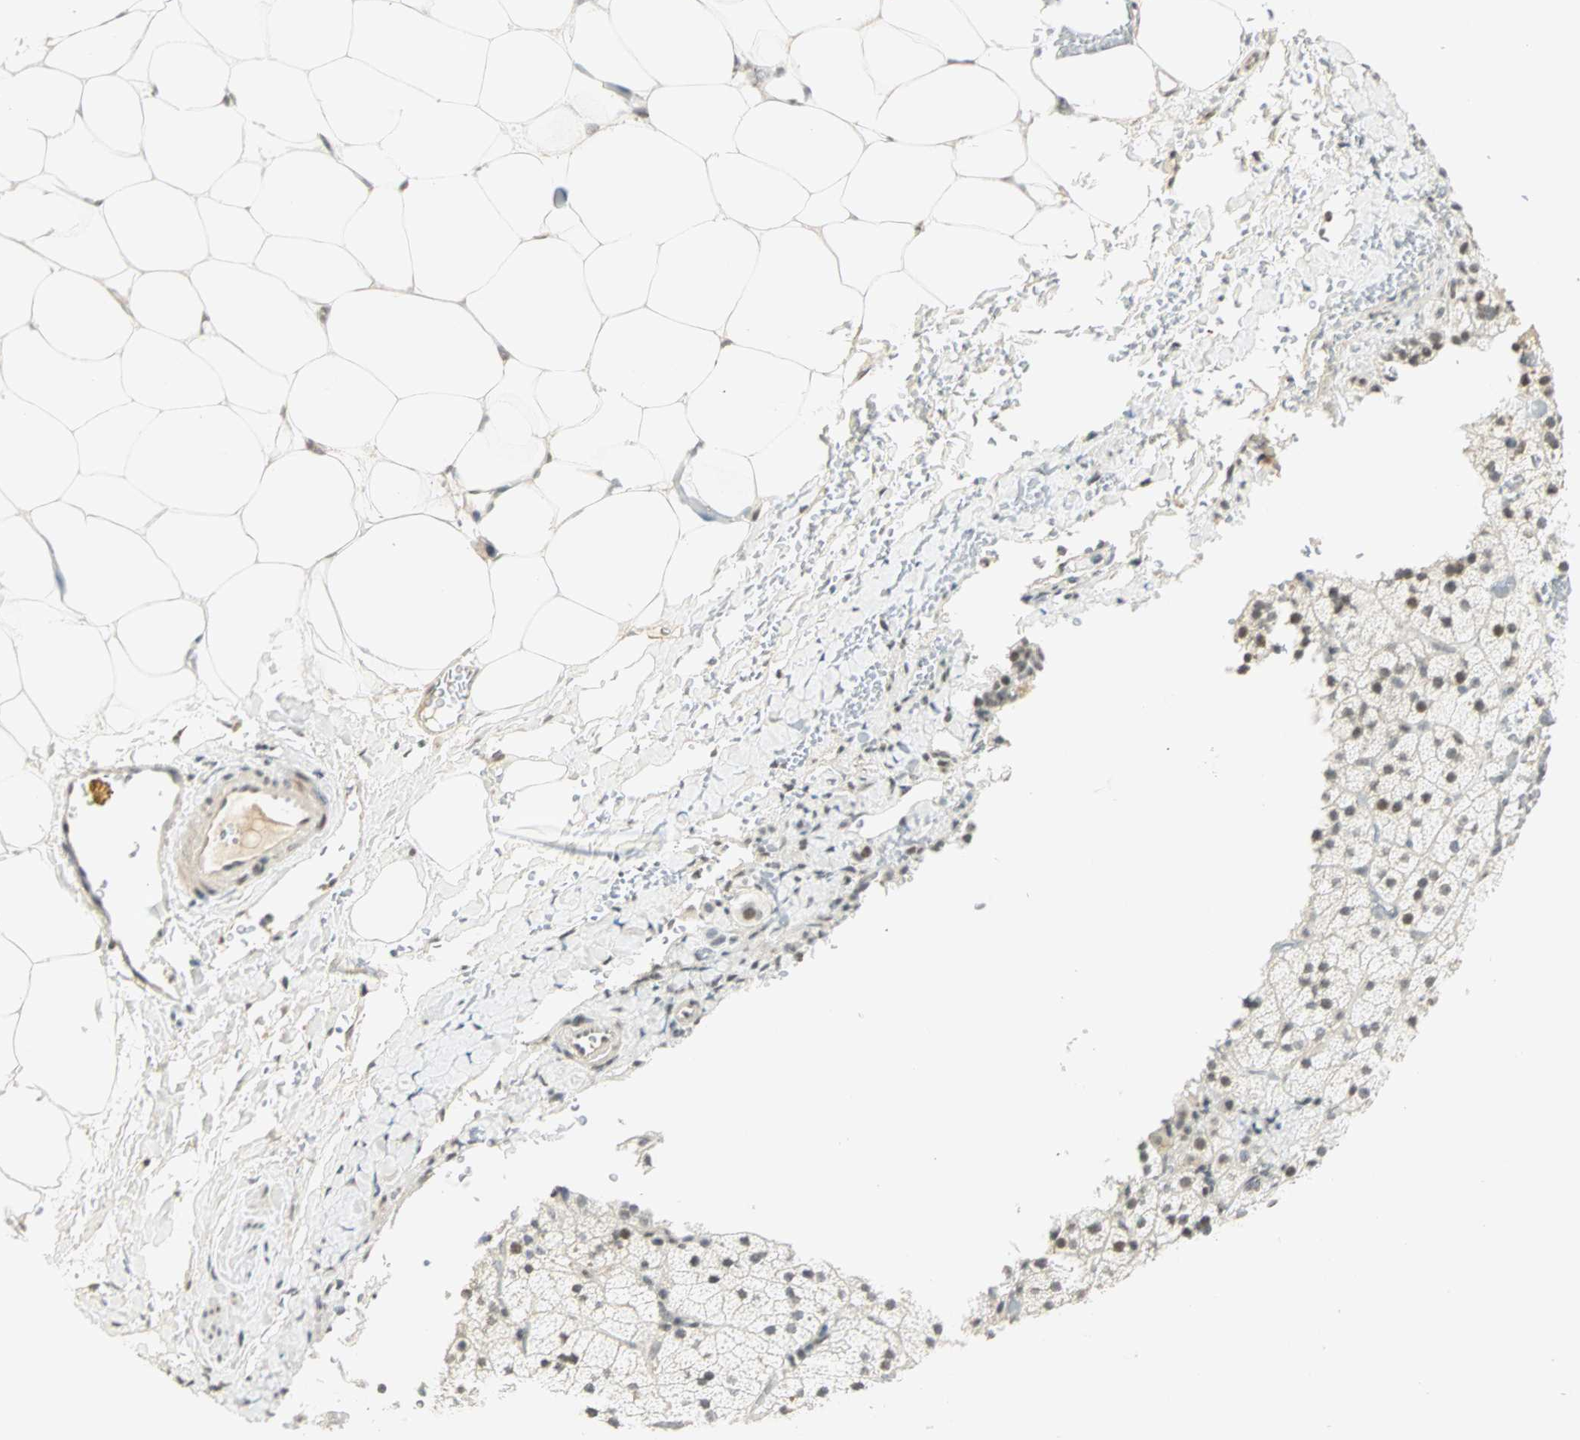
{"staining": {"intensity": "moderate", "quantity": ">75%", "location": "nuclear"}, "tissue": "adrenal gland", "cell_type": "Glandular cells", "image_type": "normal", "snomed": [{"axis": "morphology", "description": "Normal tissue, NOS"}, {"axis": "topography", "description": "Adrenal gland"}], "caption": "Protein expression analysis of unremarkable adrenal gland displays moderate nuclear positivity in about >75% of glandular cells.", "gene": "SMAD3", "patient": {"sex": "male", "age": 35}}